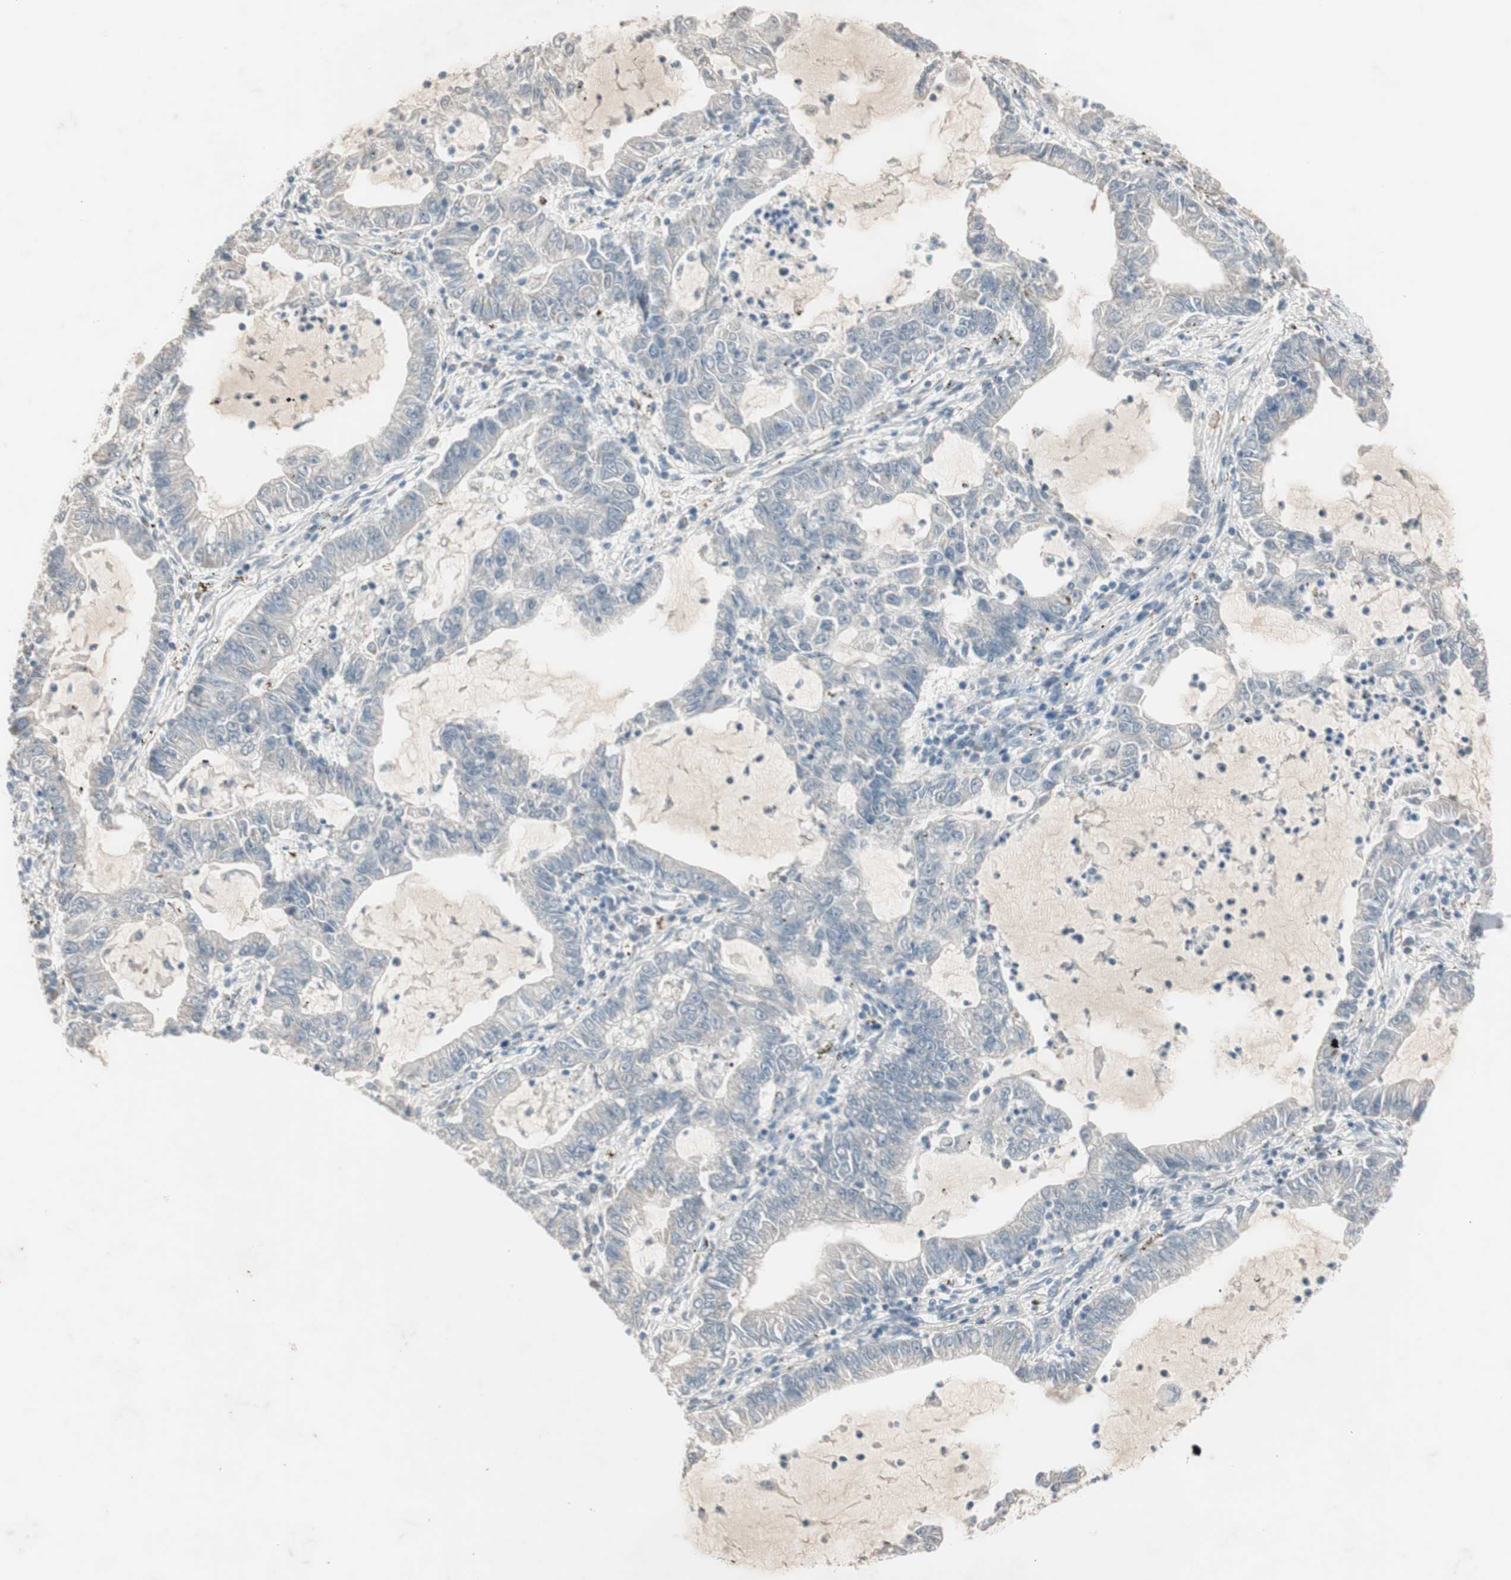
{"staining": {"intensity": "negative", "quantity": "none", "location": "none"}, "tissue": "lung cancer", "cell_type": "Tumor cells", "image_type": "cancer", "snomed": [{"axis": "morphology", "description": "Adenocarcinoma, NOS"}, {"axis": "topography", "description": "Lung"}], "caption": "An immunohistochemistry image of adenocarcinoma (lung) is shown. There is no staining in tumor cells of adenocarcinoma (lung).", "gene": "MAPRE3", "patient": {"sex": "female", "age": 51}}